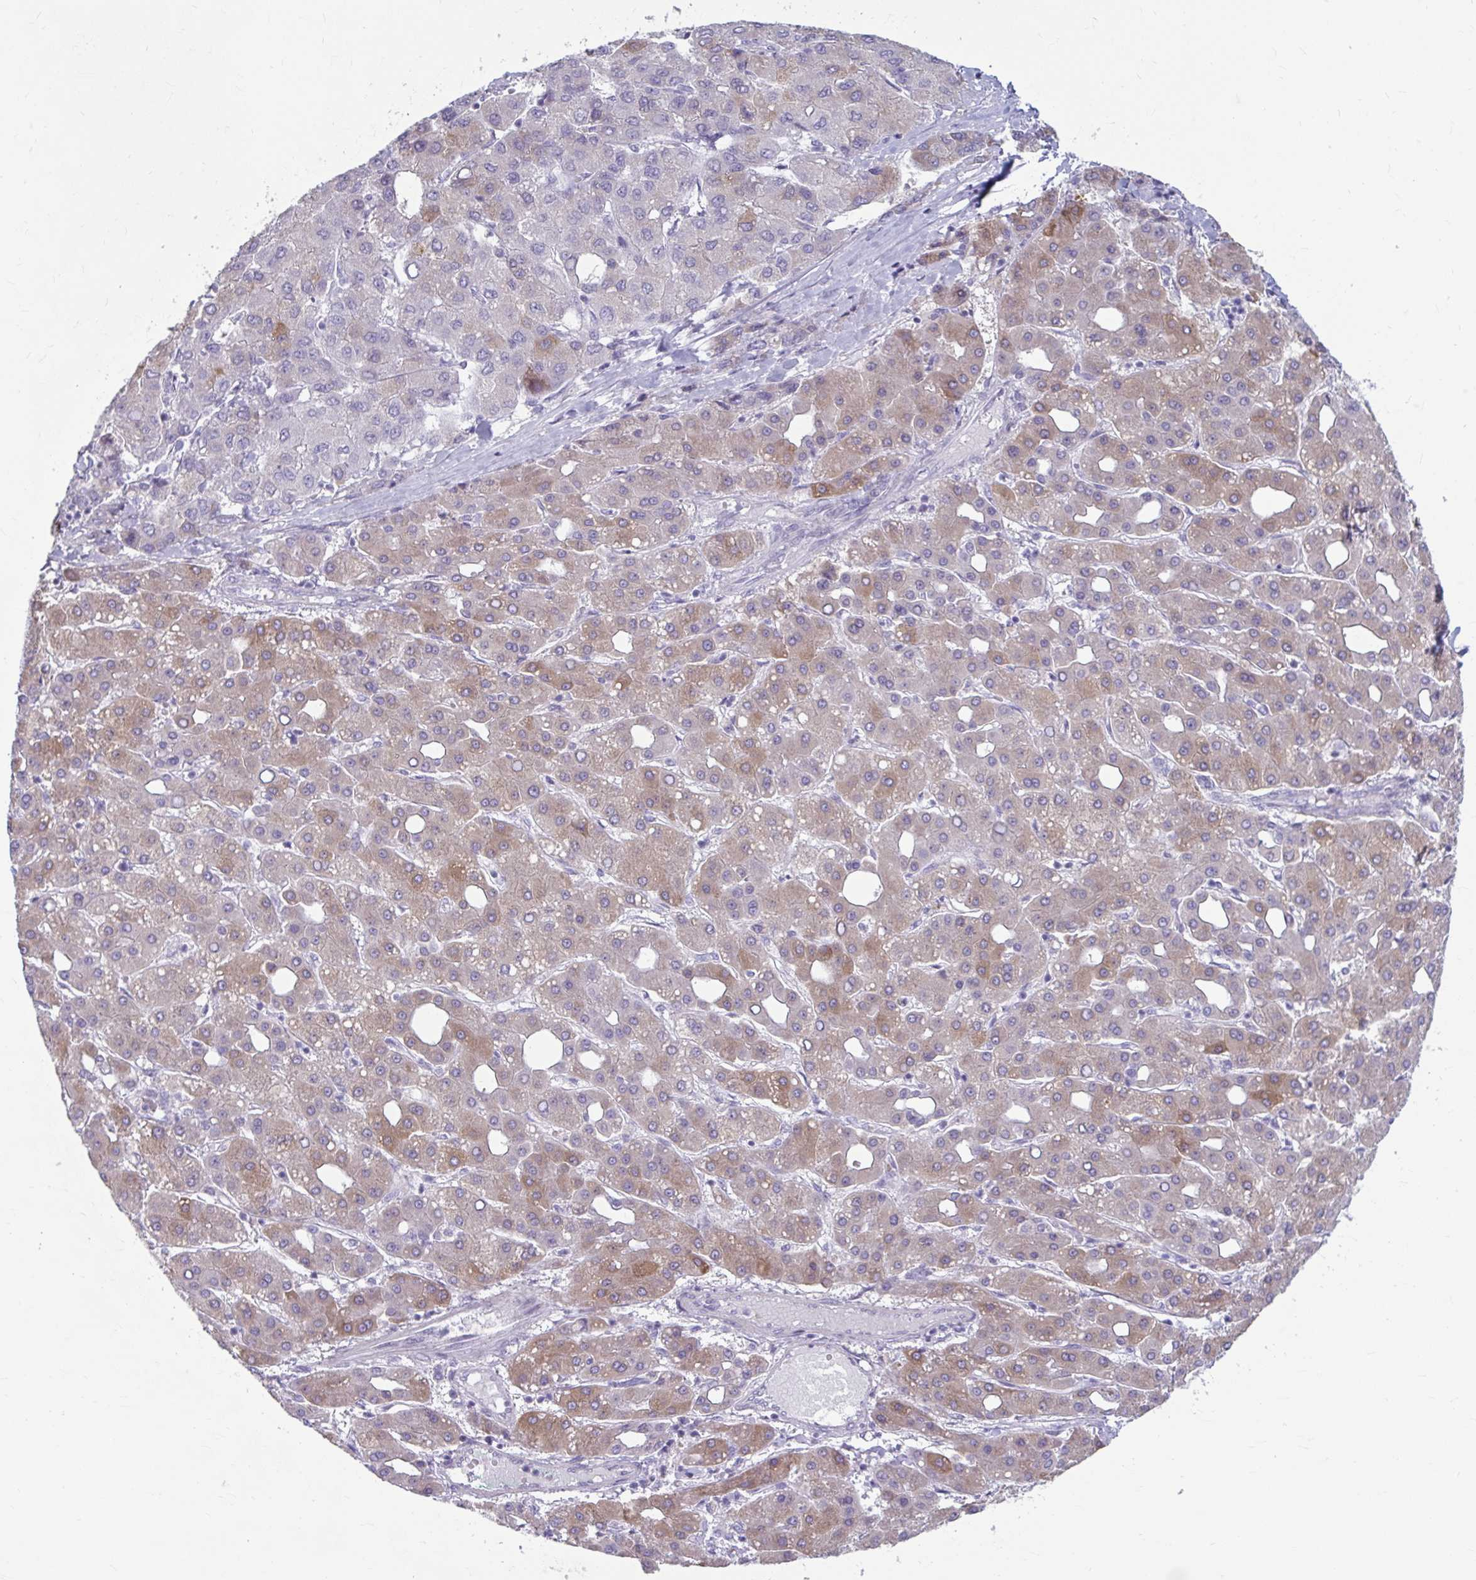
{"staining": {"intensity": "moderate", "quantity": "25%-75%", "location": "cytoplasmic/membranous"}, "tissue": "liver cancer", "cell_type": "Tumor cells", "image_type": "cancer", "snomed": [{"axis": "morphology", "description": "Carcinoma, Hepatocellular, NOS"}, {"axis": "topography", "description": "Liver"}], "caption": "Liver cancer (hepatocellular carcinoma) tissue demonstrates moderate cytoplasmic/membranous expression in approximately 25%-75% of tumor cells, visualized by immunohistochemistry.", "gene": "MSMO1", "patient": {"sex": "male", "age": 65}}